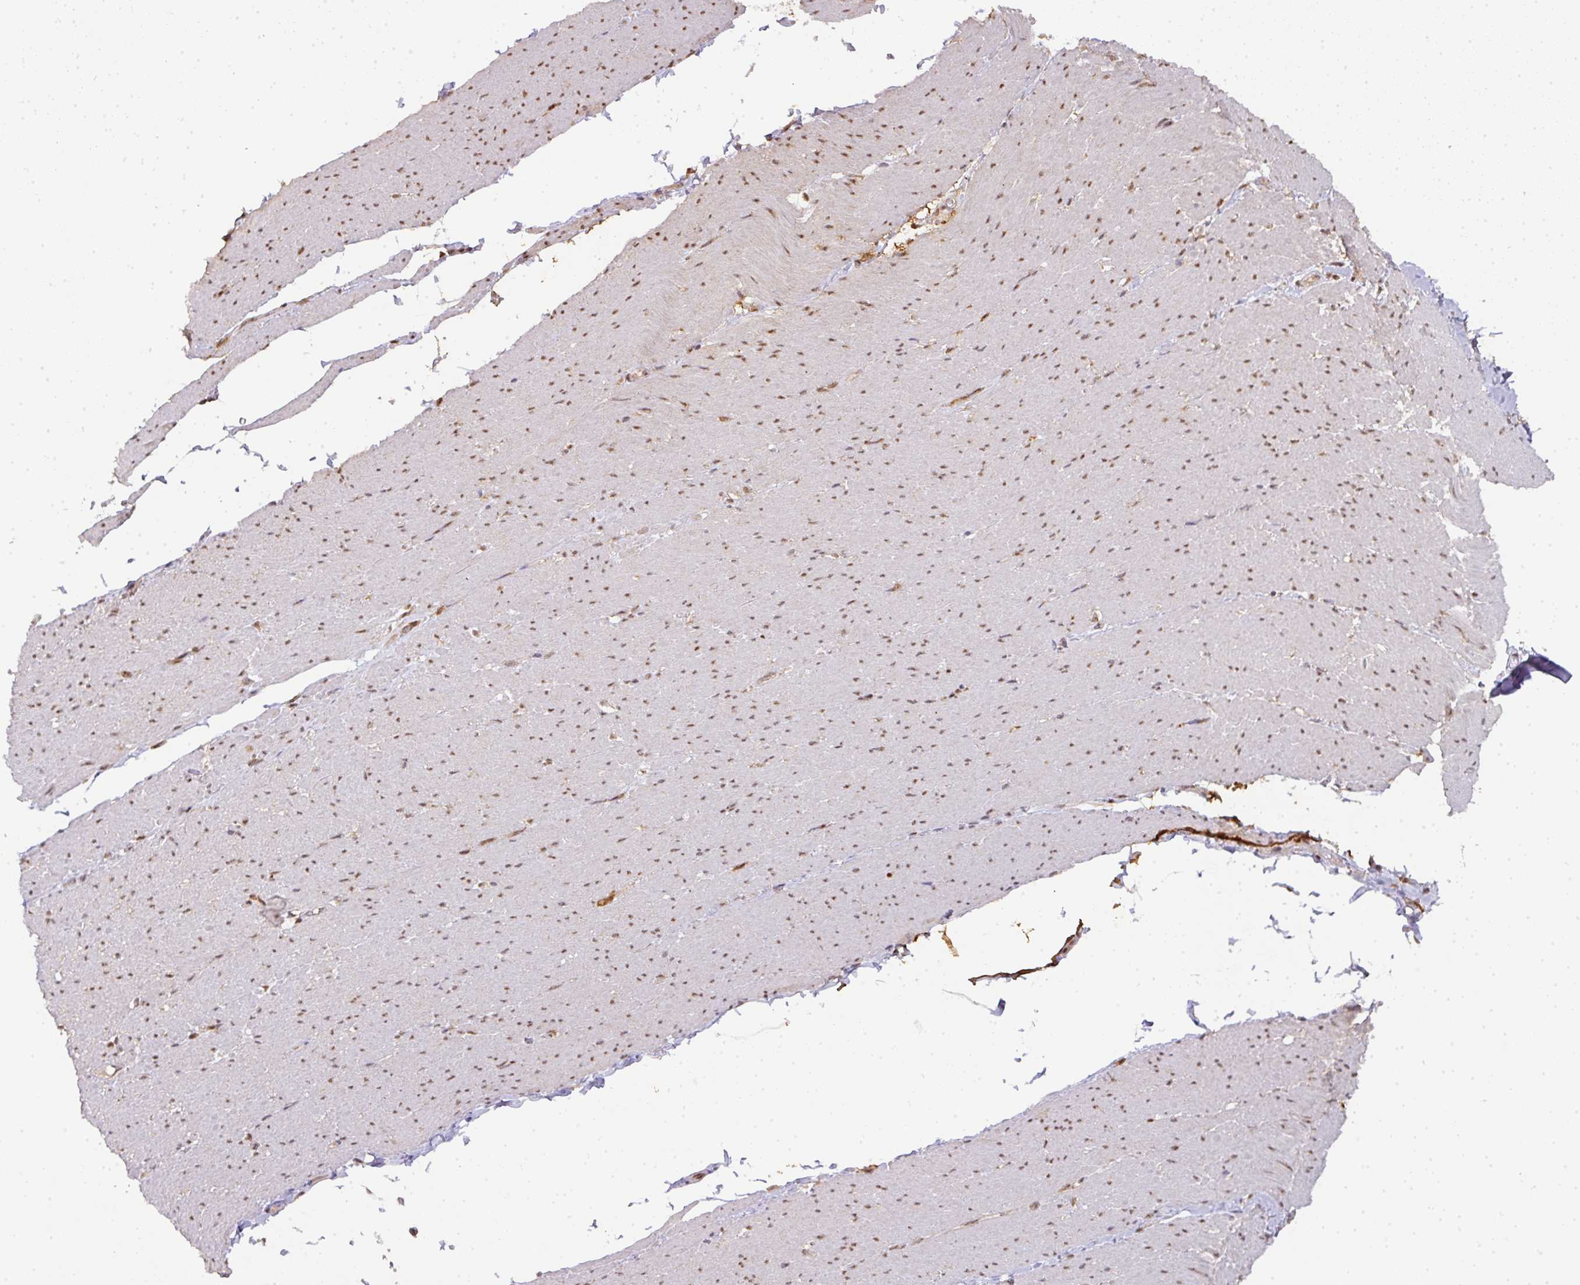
{"staining": {"intensity": "weak", "quantity": "25%-75%", "location": "nuclear"}, "tissue": "smooth muscle", "cell_type": "Smooth muscle cells", "image_type": "normal", "snomed": [{"axis": "morphology", "description": "Normal tissue, NOS"}, {"axis": "topography", "description": "Smooth muscle"}, {"axis": "topography", "description": "Rectum"}], "caption": "Immunohistochemical staining of normal smooth muscle displays 25%-75% levels of weak nuclear protein positivity in approximately 25%-75% of smooth muscle cells.", "gene": "RANBP9", "patient": {"sex": "male", "age": 53}}